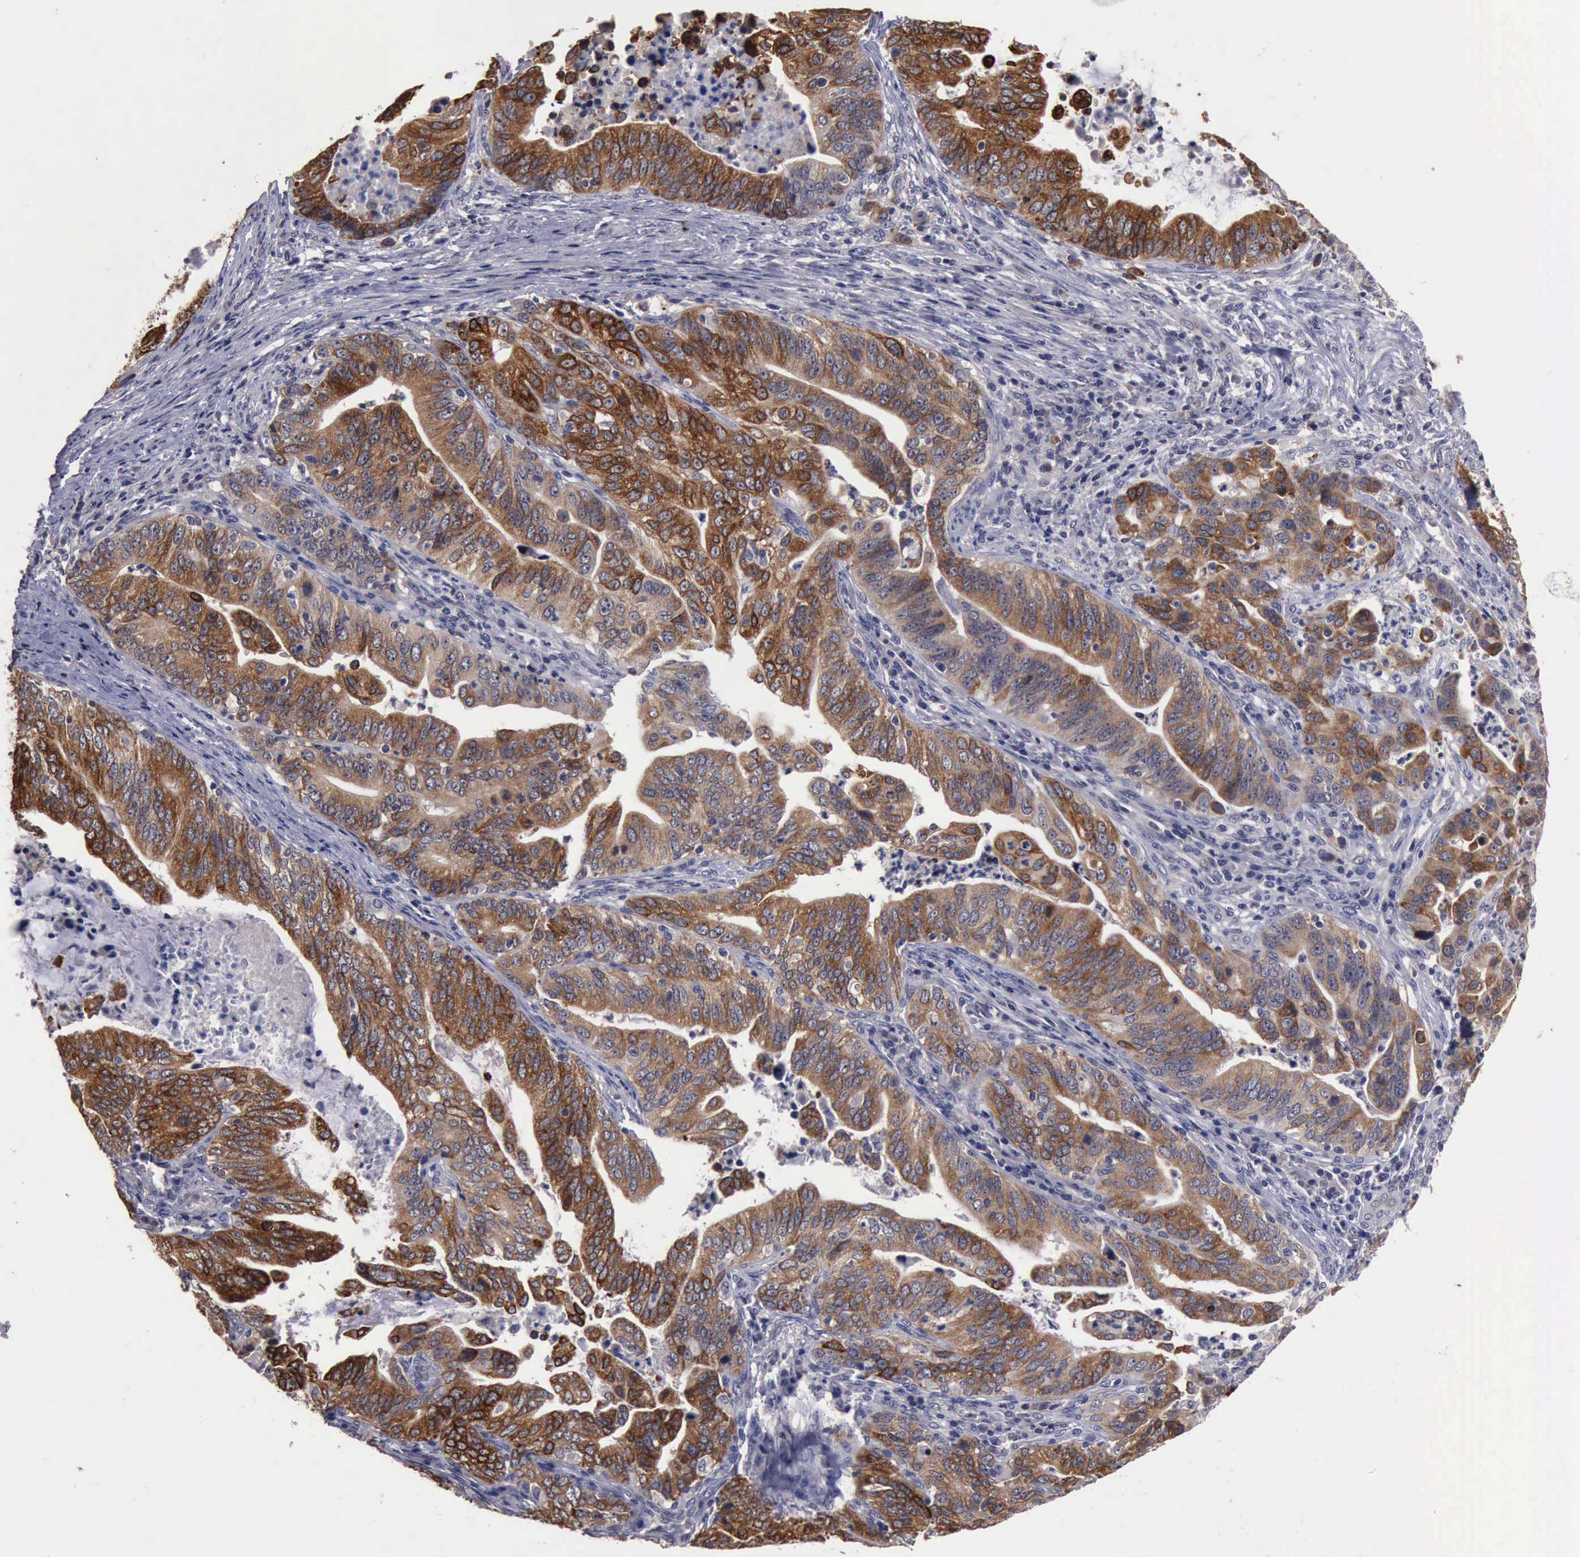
{"staining": {"intensity": "strong", "quantity": ">75%", "location": "cytoplasmic/membranous"}, "tissue": "stomach cancer", "cell_type": "Tumor cells", "image_type": "cancer", "snomed": [{"axis": "morphology", "description": "Adenocarcinoma, NOS"}, {"axis": "topography", "description": "Stomach, upper"}], "caption": "Human stomach cancer stained with a brown dye reveals strong cytoplasmic/membranous positive staining in approximately >75% of tumor cells.", "gene": "CRKL", "patient": {"sex": "female", "age": 50}}